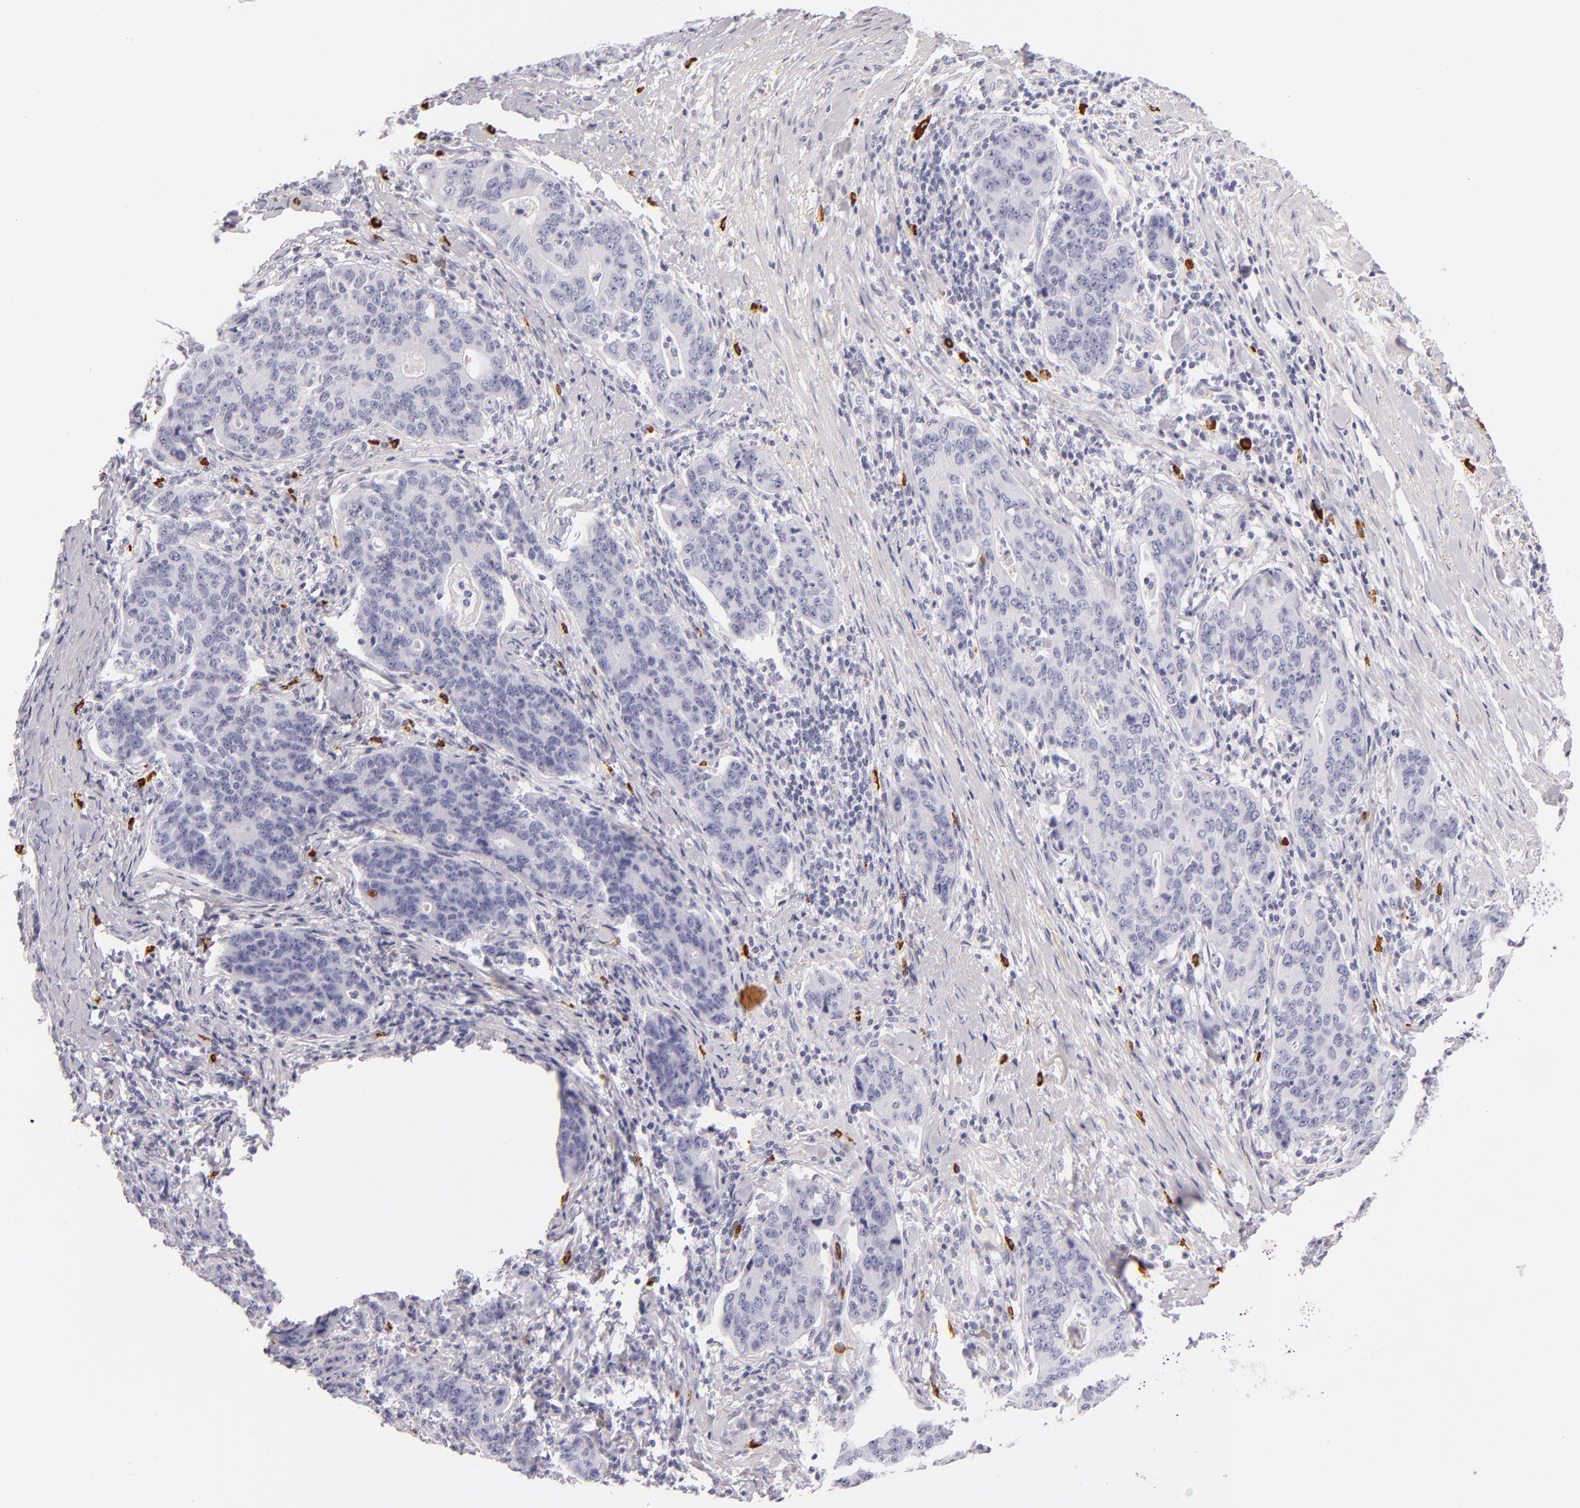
{"staining": {"intensity": "negative", "quantity": "none", "location": "none"}, "tissue": "stomach cancer", "cell_type": "Tumor cells", "image_type": "cancer", "snomed": [{"axis": "morphology", "description": "Adenocarcinoma, NOS"}, {"axis": "topography", "description": "Esophagus"}, {"axis": "topography", "description": "Stomach"}], "caption": "Immunohistochemistry micrograph of neoplastic tissue: stomach cancer stained with DAB (3,3'-diaminobenzidine) demonstrates no significant protein staining in tumor cells. Nuclei are stained in blue.", "gene": "TPSD1", "patient": {"sex": "male", "age": 74}}